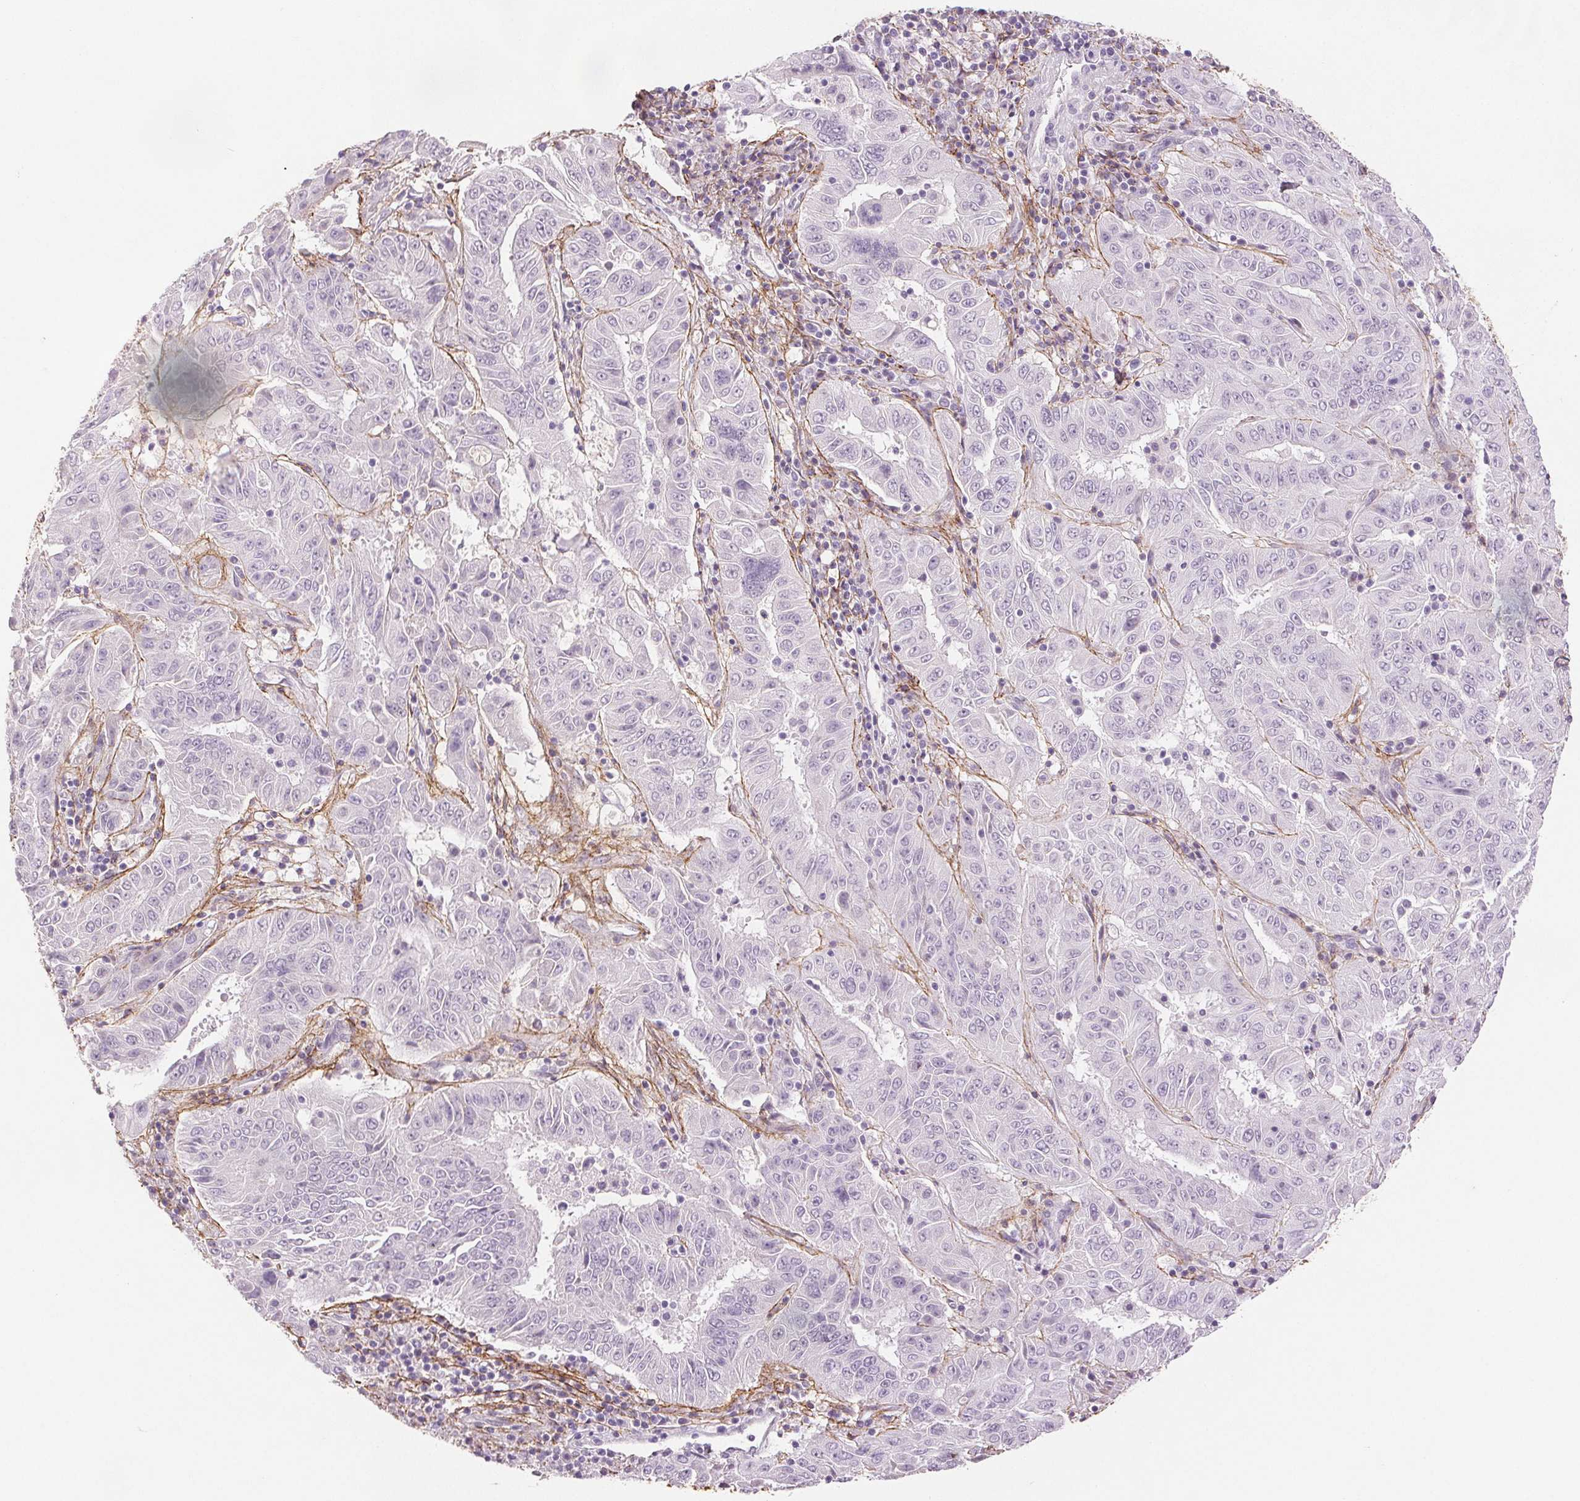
{"staining": {"intensity": "negative", "quantity": "none", "location": "none"}, "tissue": "pancreatic cancer", "cell_type": "Tumor cells", "image_type": "cancer", "snomed": [{"axis": "morphology", "description": "Adenocarcinoma, NOS"}, {"axis": "topography", "description": "Pancreas"}], "caption": "Tumor cells show no significant positivity in adenocarcinoma (pancreatic).", "gene": "FBN1", "patient": {"sex": "male", "age": 63}}